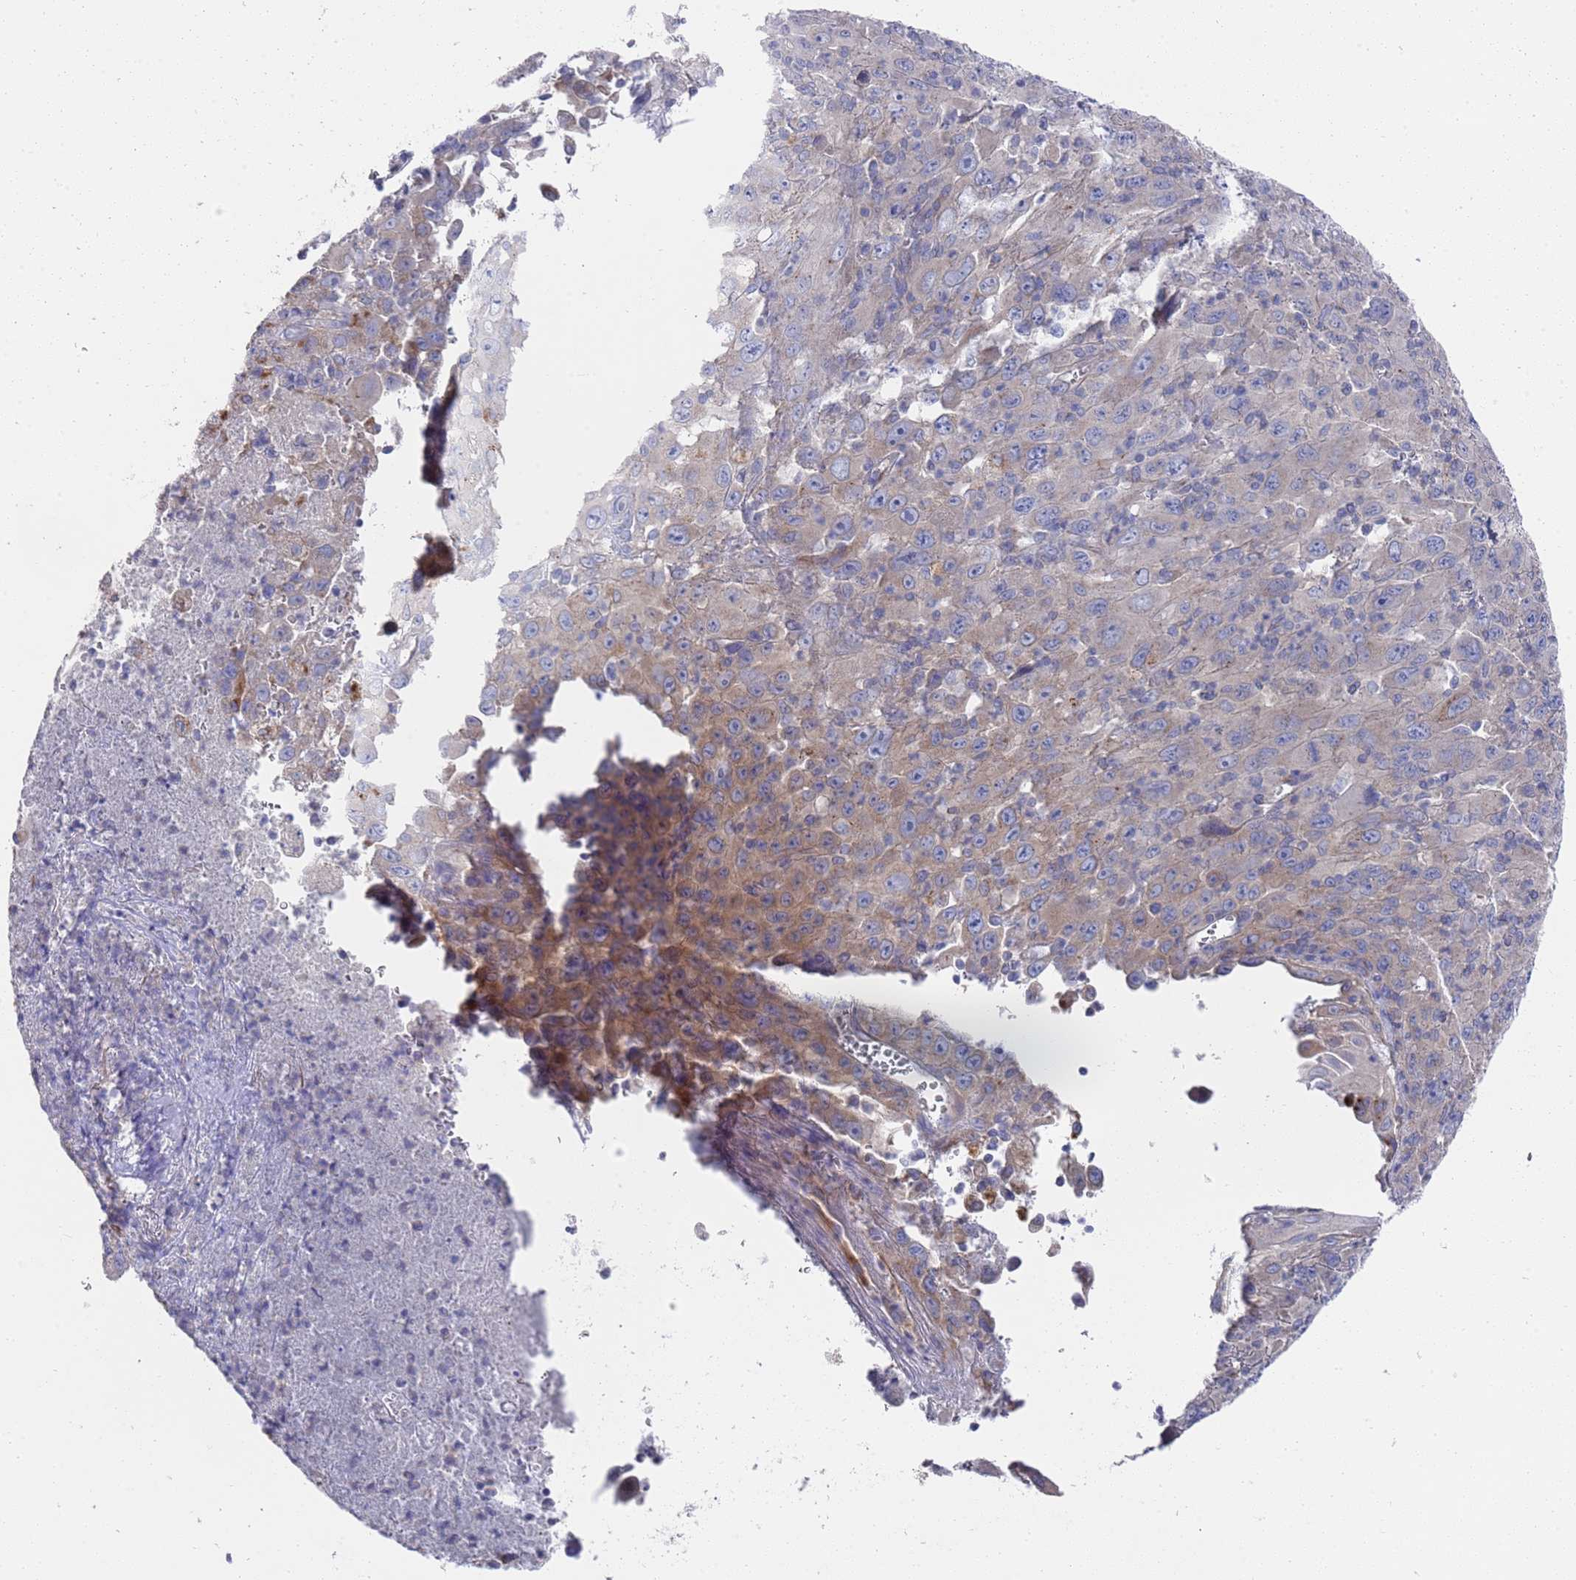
{"staining": {"intensity": "moderate", "quantity": "<25%", "location": "cytoplasmic/membranous"}, "tissue": "melanoma", "cell_type": "Tumor cells", "image_type": "cancer", "snomed": [{"axis": "morphology", "description": "Malignant melanoma, Metastatic site"}, {"axis": "topography", "description": "Skin"}], "caption": "Protein positivity by IHC exhibits moderate cytoplasmic/membranous staining in approximately <25% of tumor cells in malignant melanoma (metastatic site).", "gene": "NPEPPS", "patient": {"sex": "female", "age": 56}}